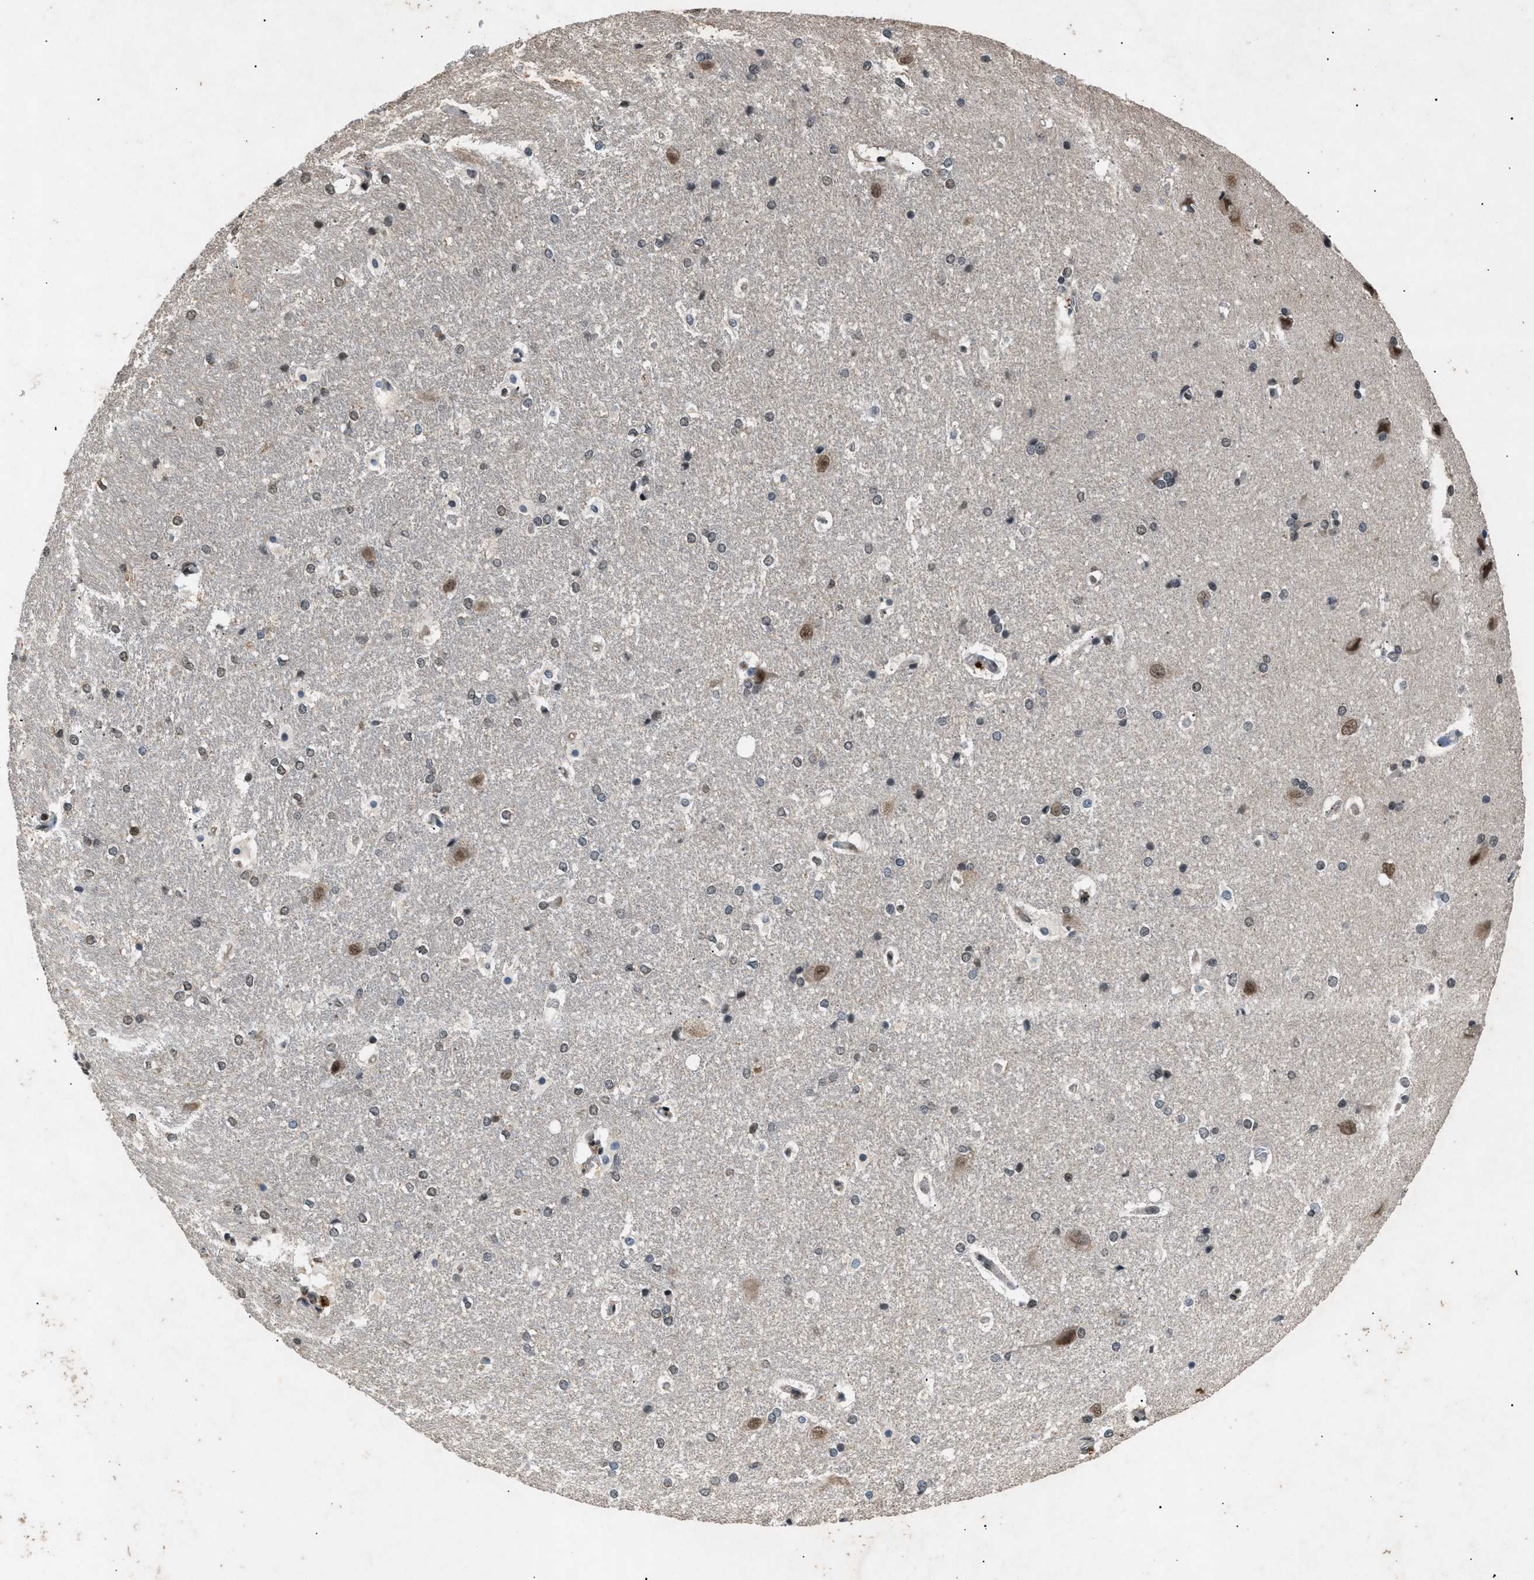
{"staining": {"intensity": "moderate", "quantity": "25%-75%", "location": "nuclear"}, "tissue": "hippocampus", "cell_type": "Glial cells", "image_type": "normal", "snomed": [{"axis": "morphology", "description": "Normal tissue, NOS"}, {"axis": "topography", "description": "Hippocampus"}], "caption": "A histopathology image showing moderate nuclear staining in approximately 25%-75% of glial cells in normal hippocampus, as visualized by brown immunohistochemical staining.", "gene": "RBM5", "patient": {"sex": "female", "age": 19}}